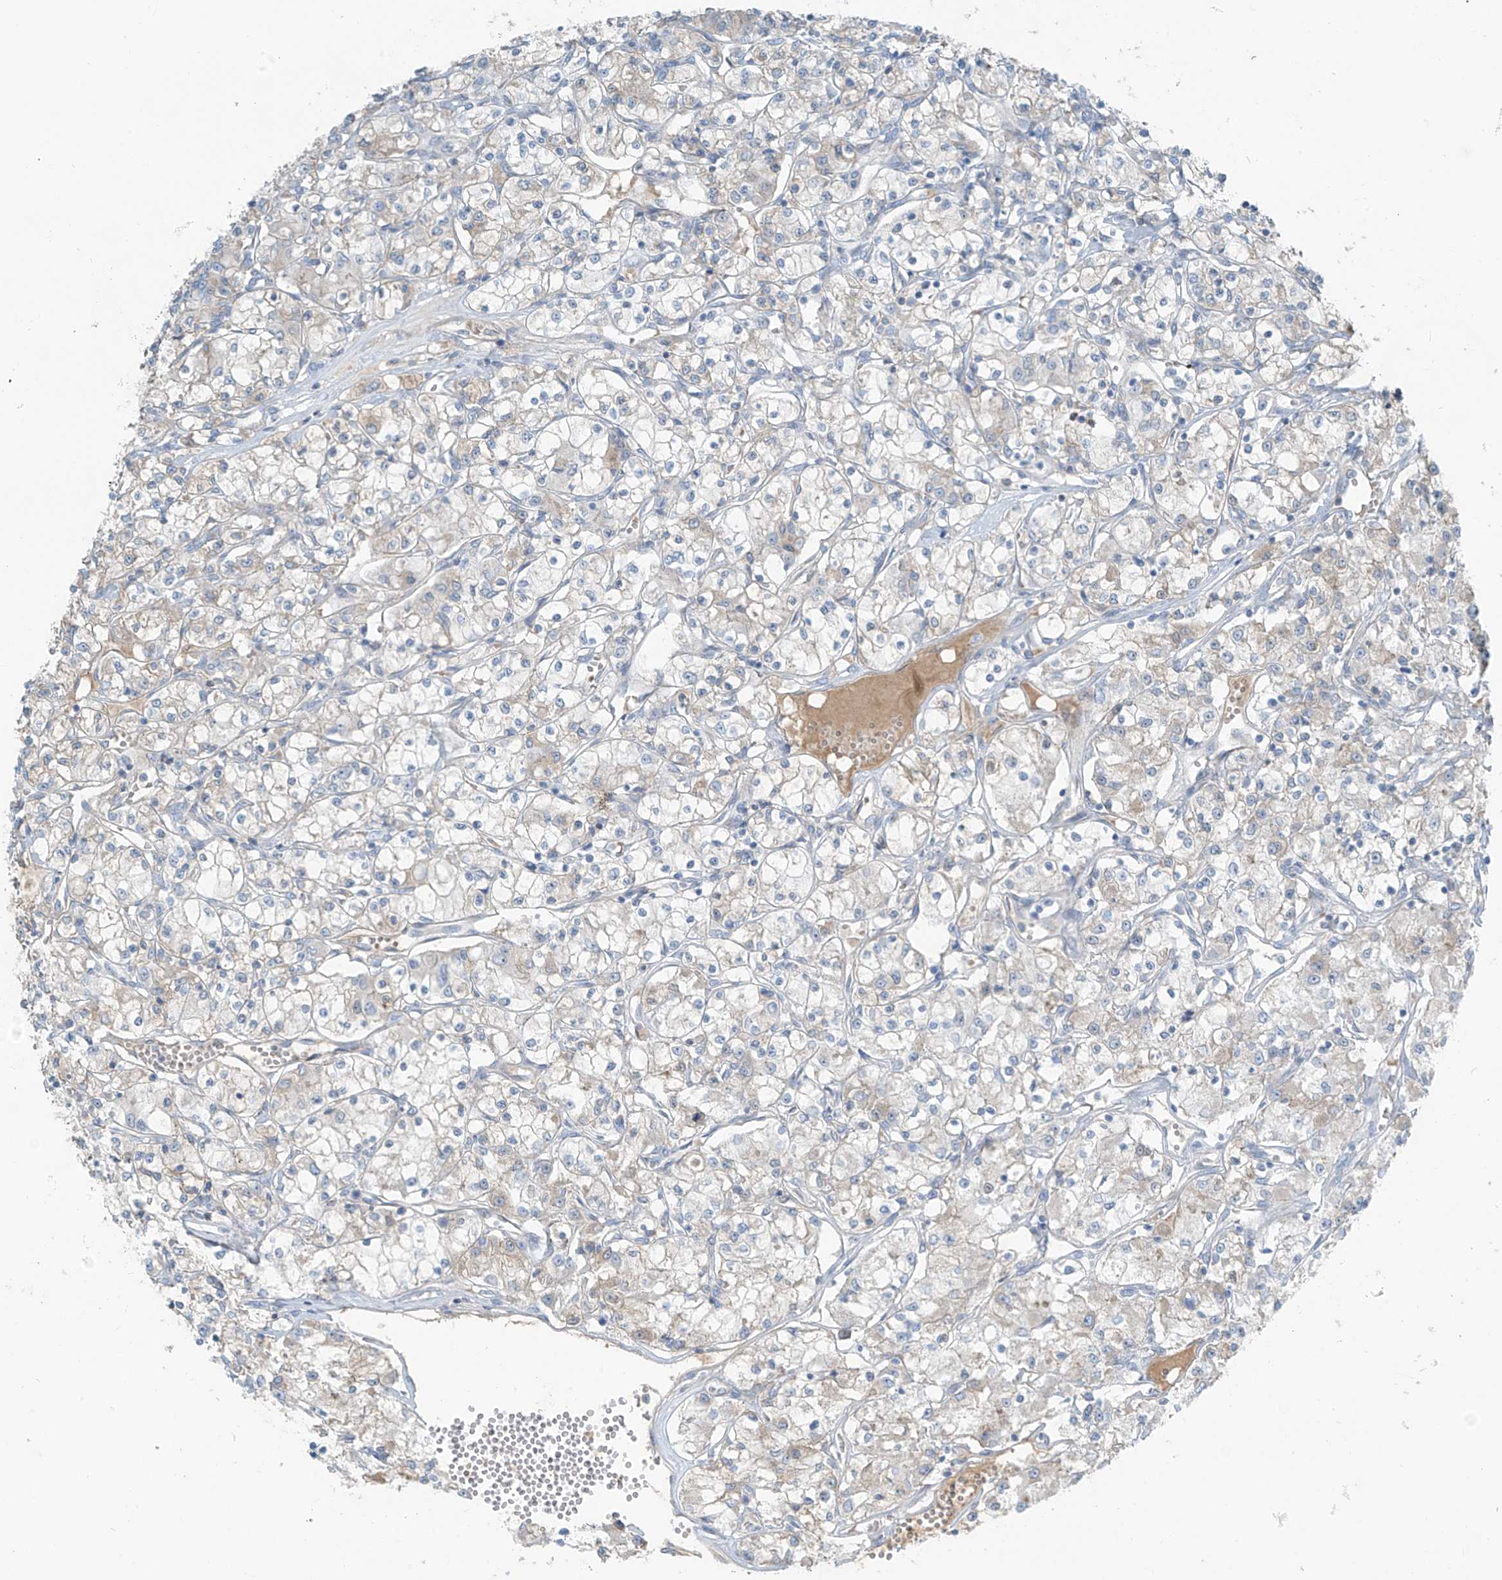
{"staining": {"intensity": "negative", "quantity": "none", "location": "none"}, "tissue": "renal cancer", "cell_type": "Tumor cells", "image_type": "cancer", "snomed": [{"axis": "morphology", "description": "Adenocarcinoma, NOS"}, {"axis": "topography", "description": "Kidney"}], "caption": "Immunohistochemistry (IHC) histopathology image of human adenocarcinoma (renal) stained for a protein (brown), which reveals no expression in tumor cells.", "gene": "FAM131C", "patient": {"sex": "female", "age": 59}}